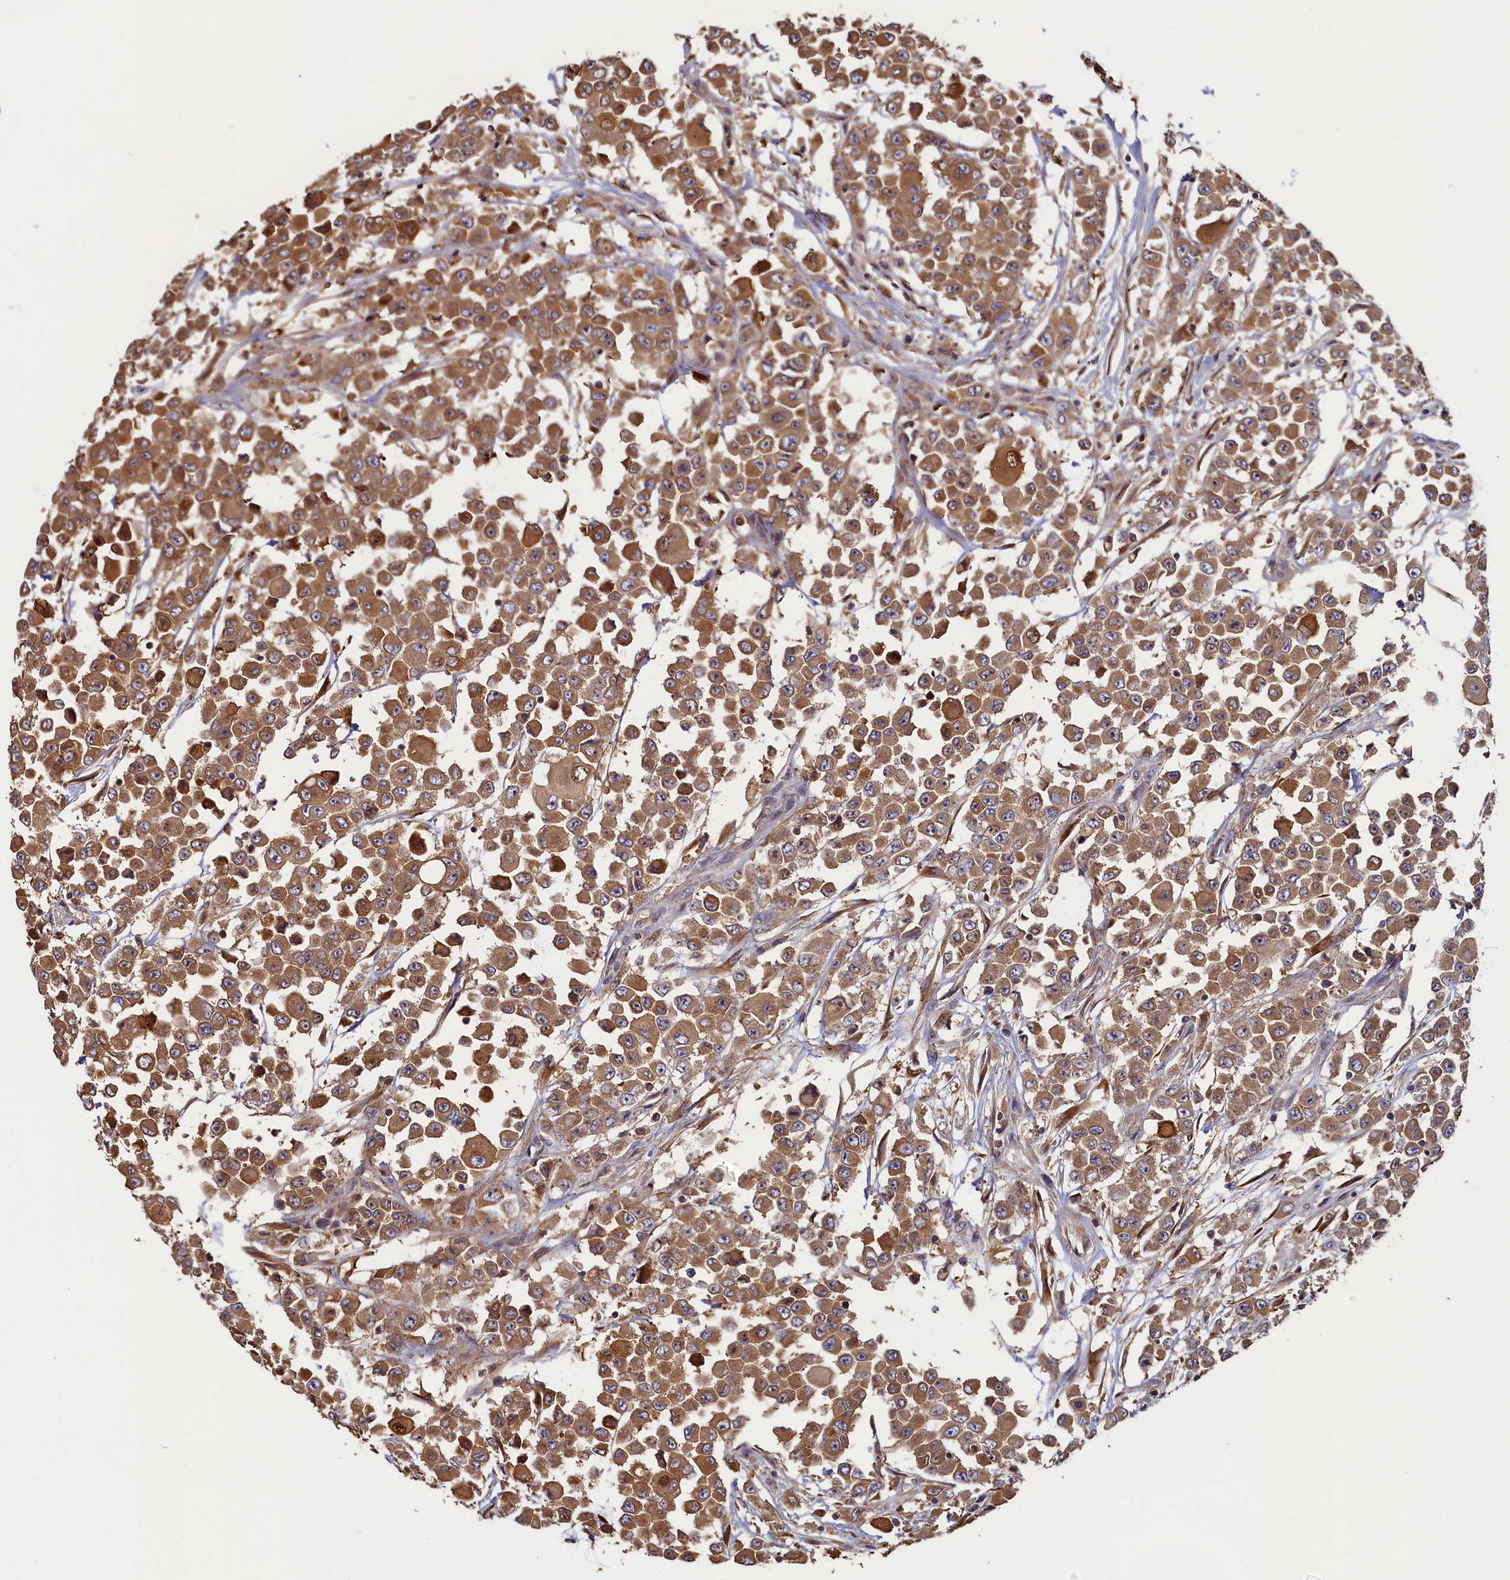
{"staining": {"intensity": "moderate", "quantity": ">75%", "location": "cytoplasmic/membranous"}, "tissue": "colorectal cancer", "cell_type": "Tumor cells", "image_type": "cancer", "snomed": [{"axis": "morphology", "description": "Adenocarcinoma, NOS"}, {"axis": "topography", "description": "Colon"}], "caption": "Colorectal cancer (adenocarcinoma) tissue reveals moderate cytoplasmic/membranous positivity in about >75% of tumor cells Immunohistochemistry (ihc) stains the protein of interest in brown and the nuclei are stained blue.", "gene": "TIMM8B", "patient": {"sex": "male", "age": 51}}